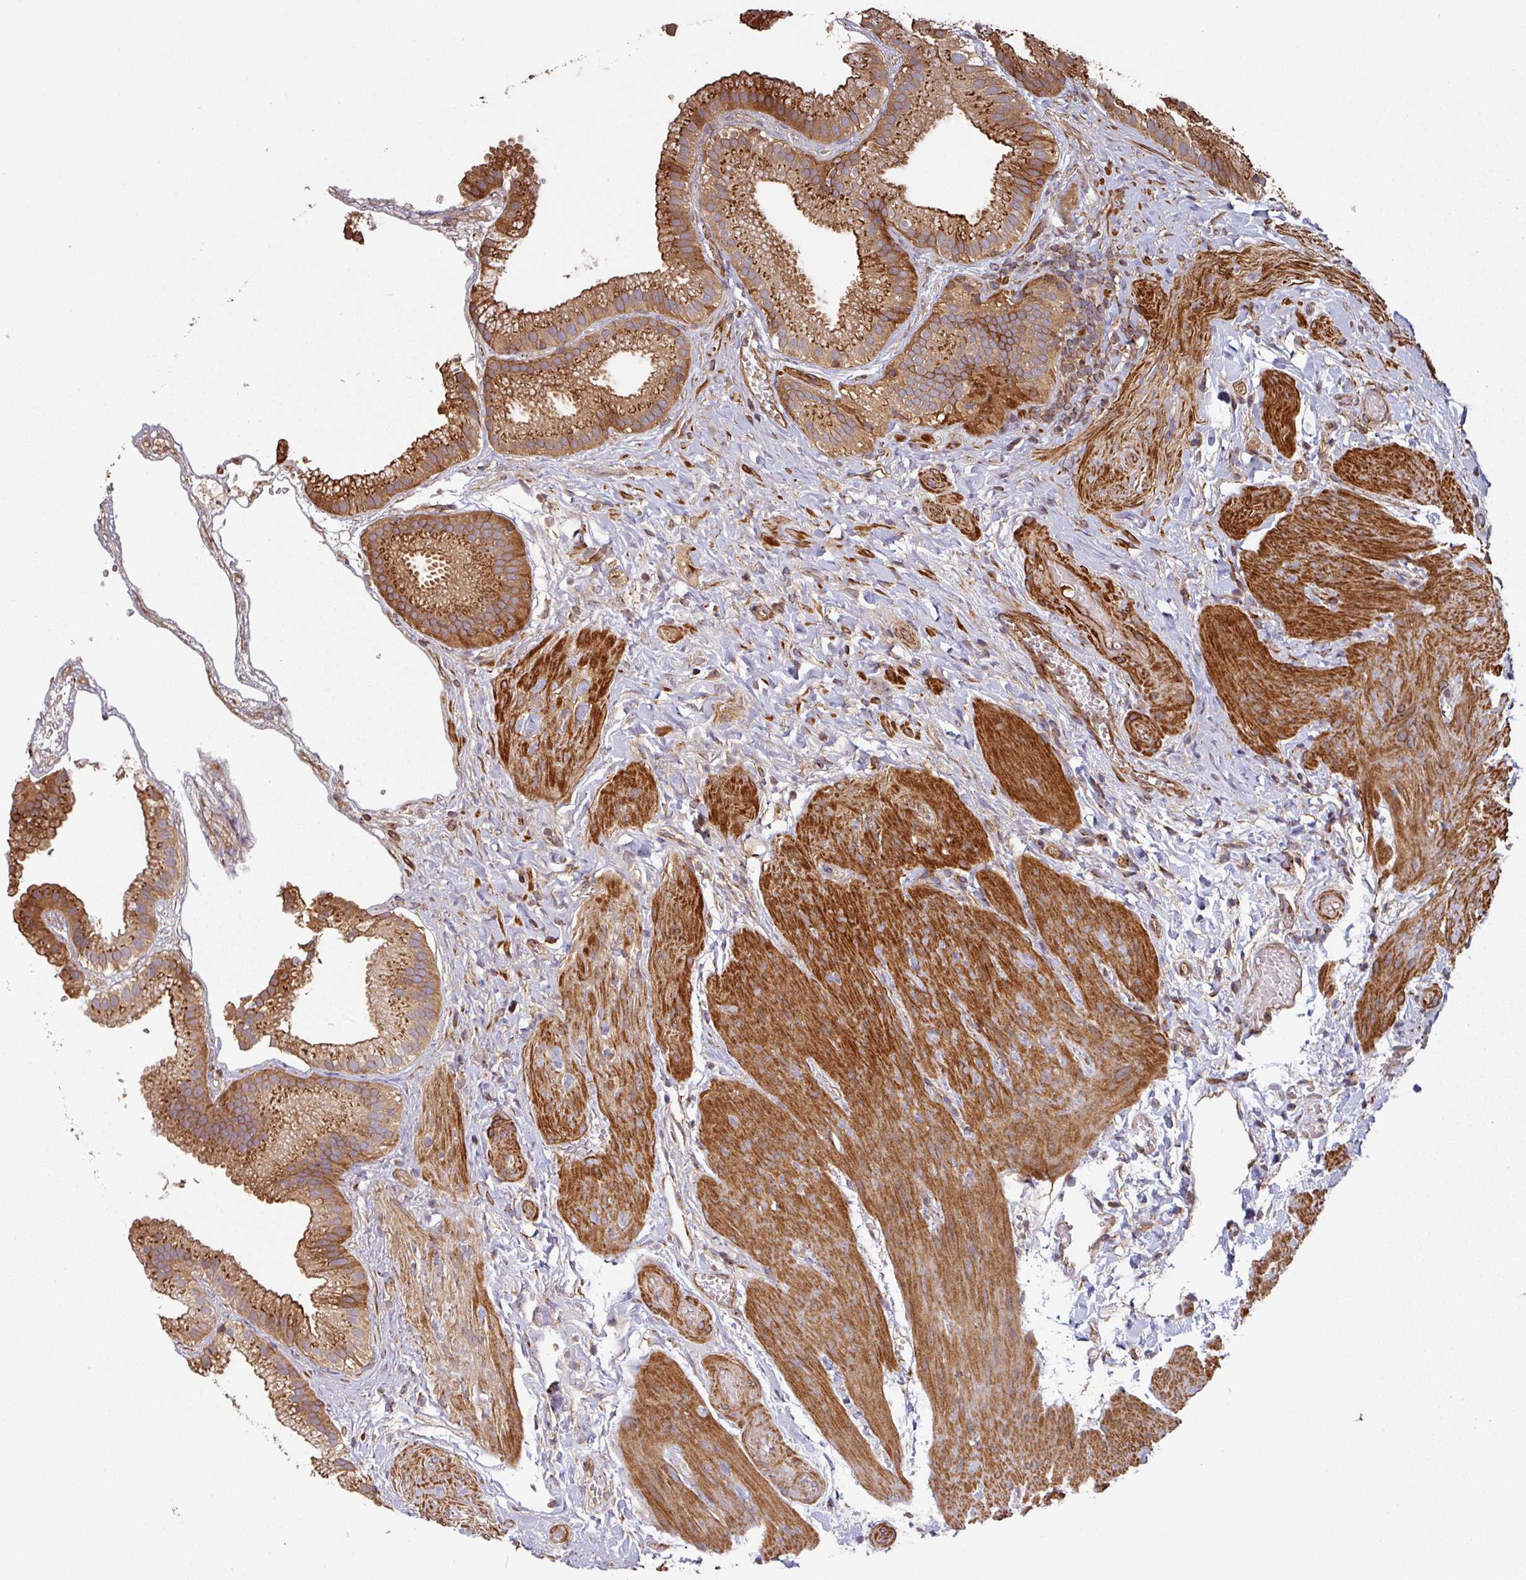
{"staining": {"intensity": "strong", "quantity": ">75%", "location": "cytoplasmic/membranous"}, "tissue": "gallbladder", "cell_type": "Glandular cells", "image_type": "normal", "snomed": [{"axis": "morphology", "description": "Normal tissue, NOS"}, {"axis": "topography", "description": "Gallbladder"}], "caption": "Gallbladder was stained to show a protein in brown. There is high levels of strong cytoplasmic/membranous expression in approximately >75% of glandular cells. (DAB IHC, brown staining for protein, blue staining for nuclei).", "gene": "SIK1", "patient": {"sex": "female", "age": 63}}